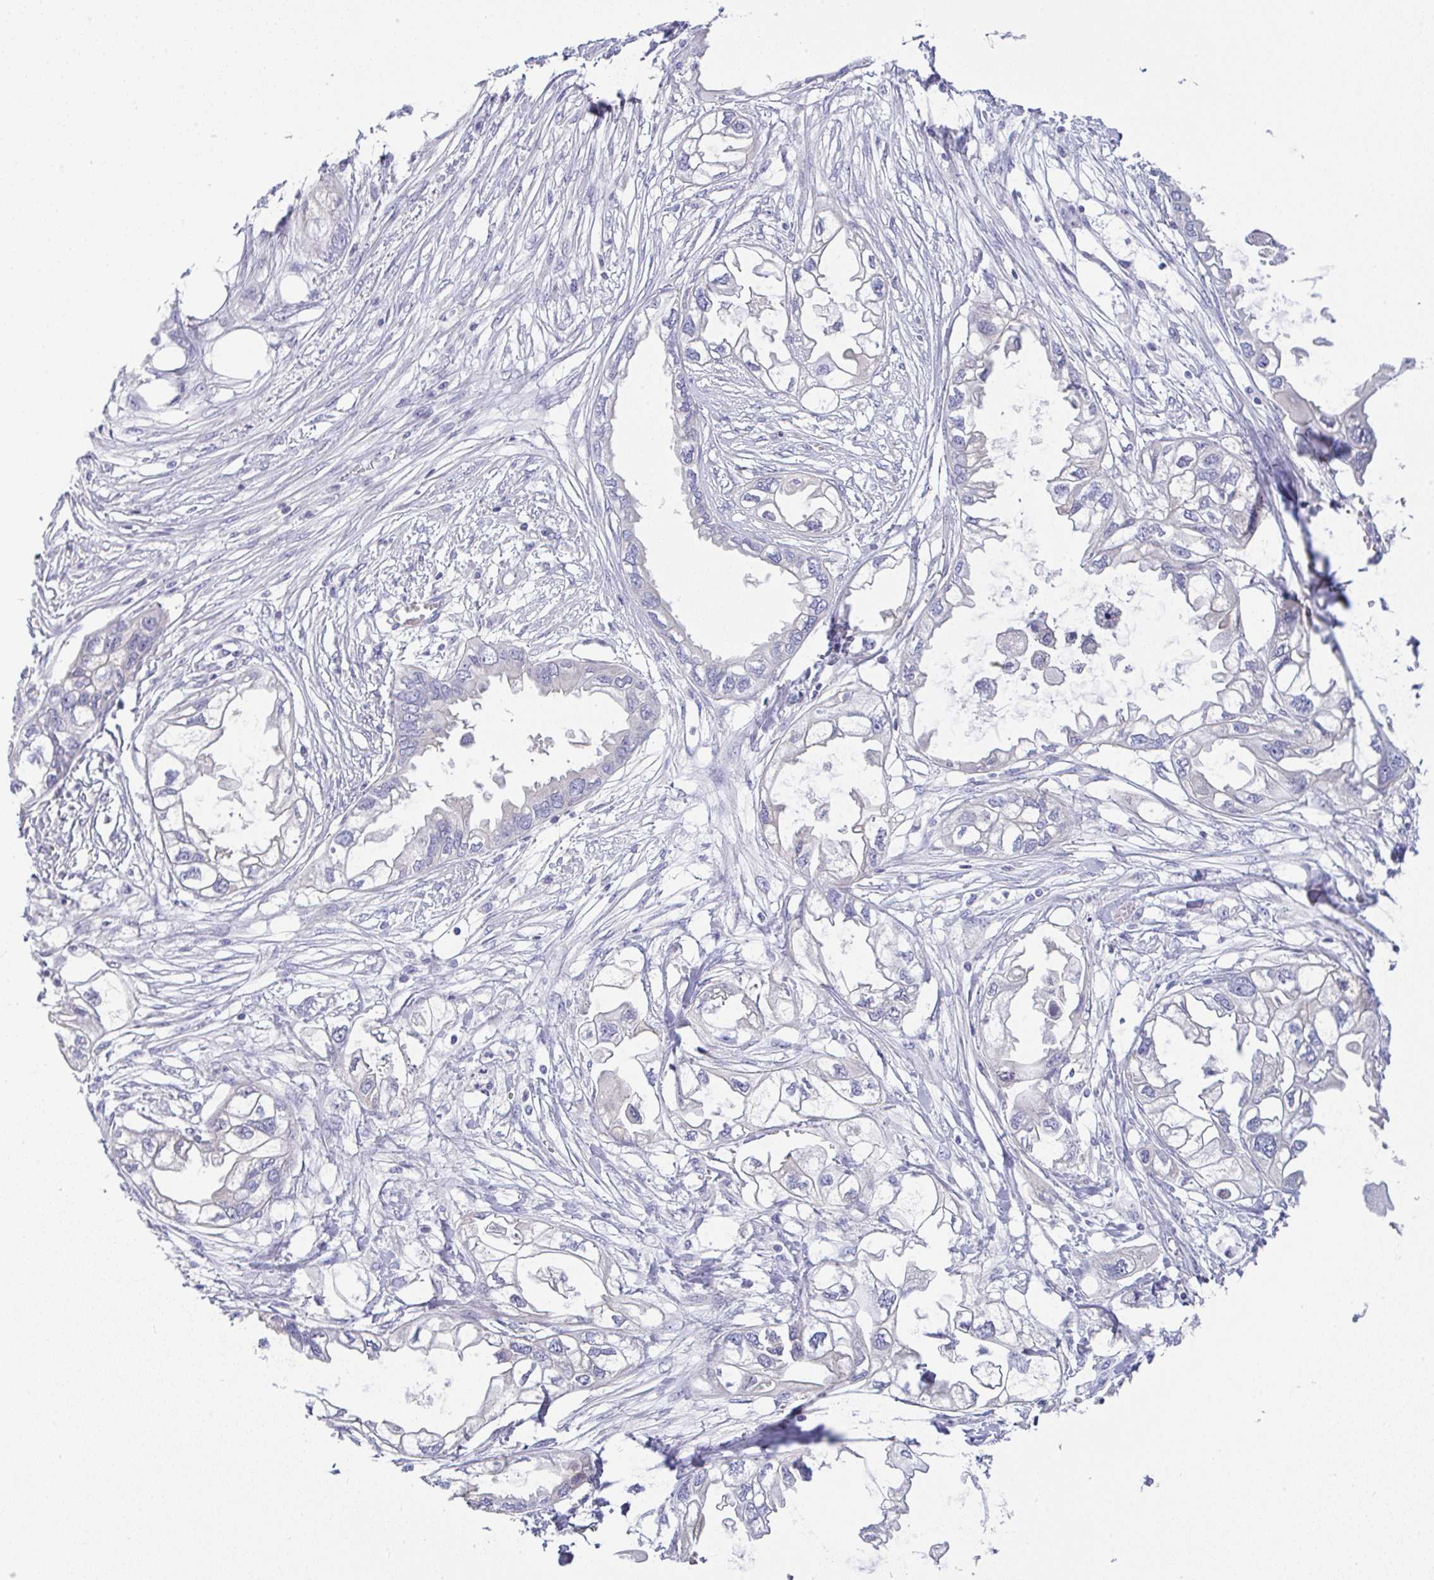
{"staining": {"intensity": "negative", "quantity": "none", "location": "none"}, "tissue": "endometrial cancer", "cell_type": "Tumor cells", "image_type": "cancer", "snomed": [{"axis": "morphology", "description": "Adenocarcinoma, NOS"}, {"axis": "morphology", "description": "Adenocarcinoma, metastatic, NOS"}, {"axis": "topography", "description": "Adipose tissue"}, {"axis": "topography", "description": "Endometrium"}], "caption": "Tumor cells show no significant protein expression in adenocarcinoma (endometrial).", "gene": "SERPINE3", "patient": {"sex": "female", "age": 67}}